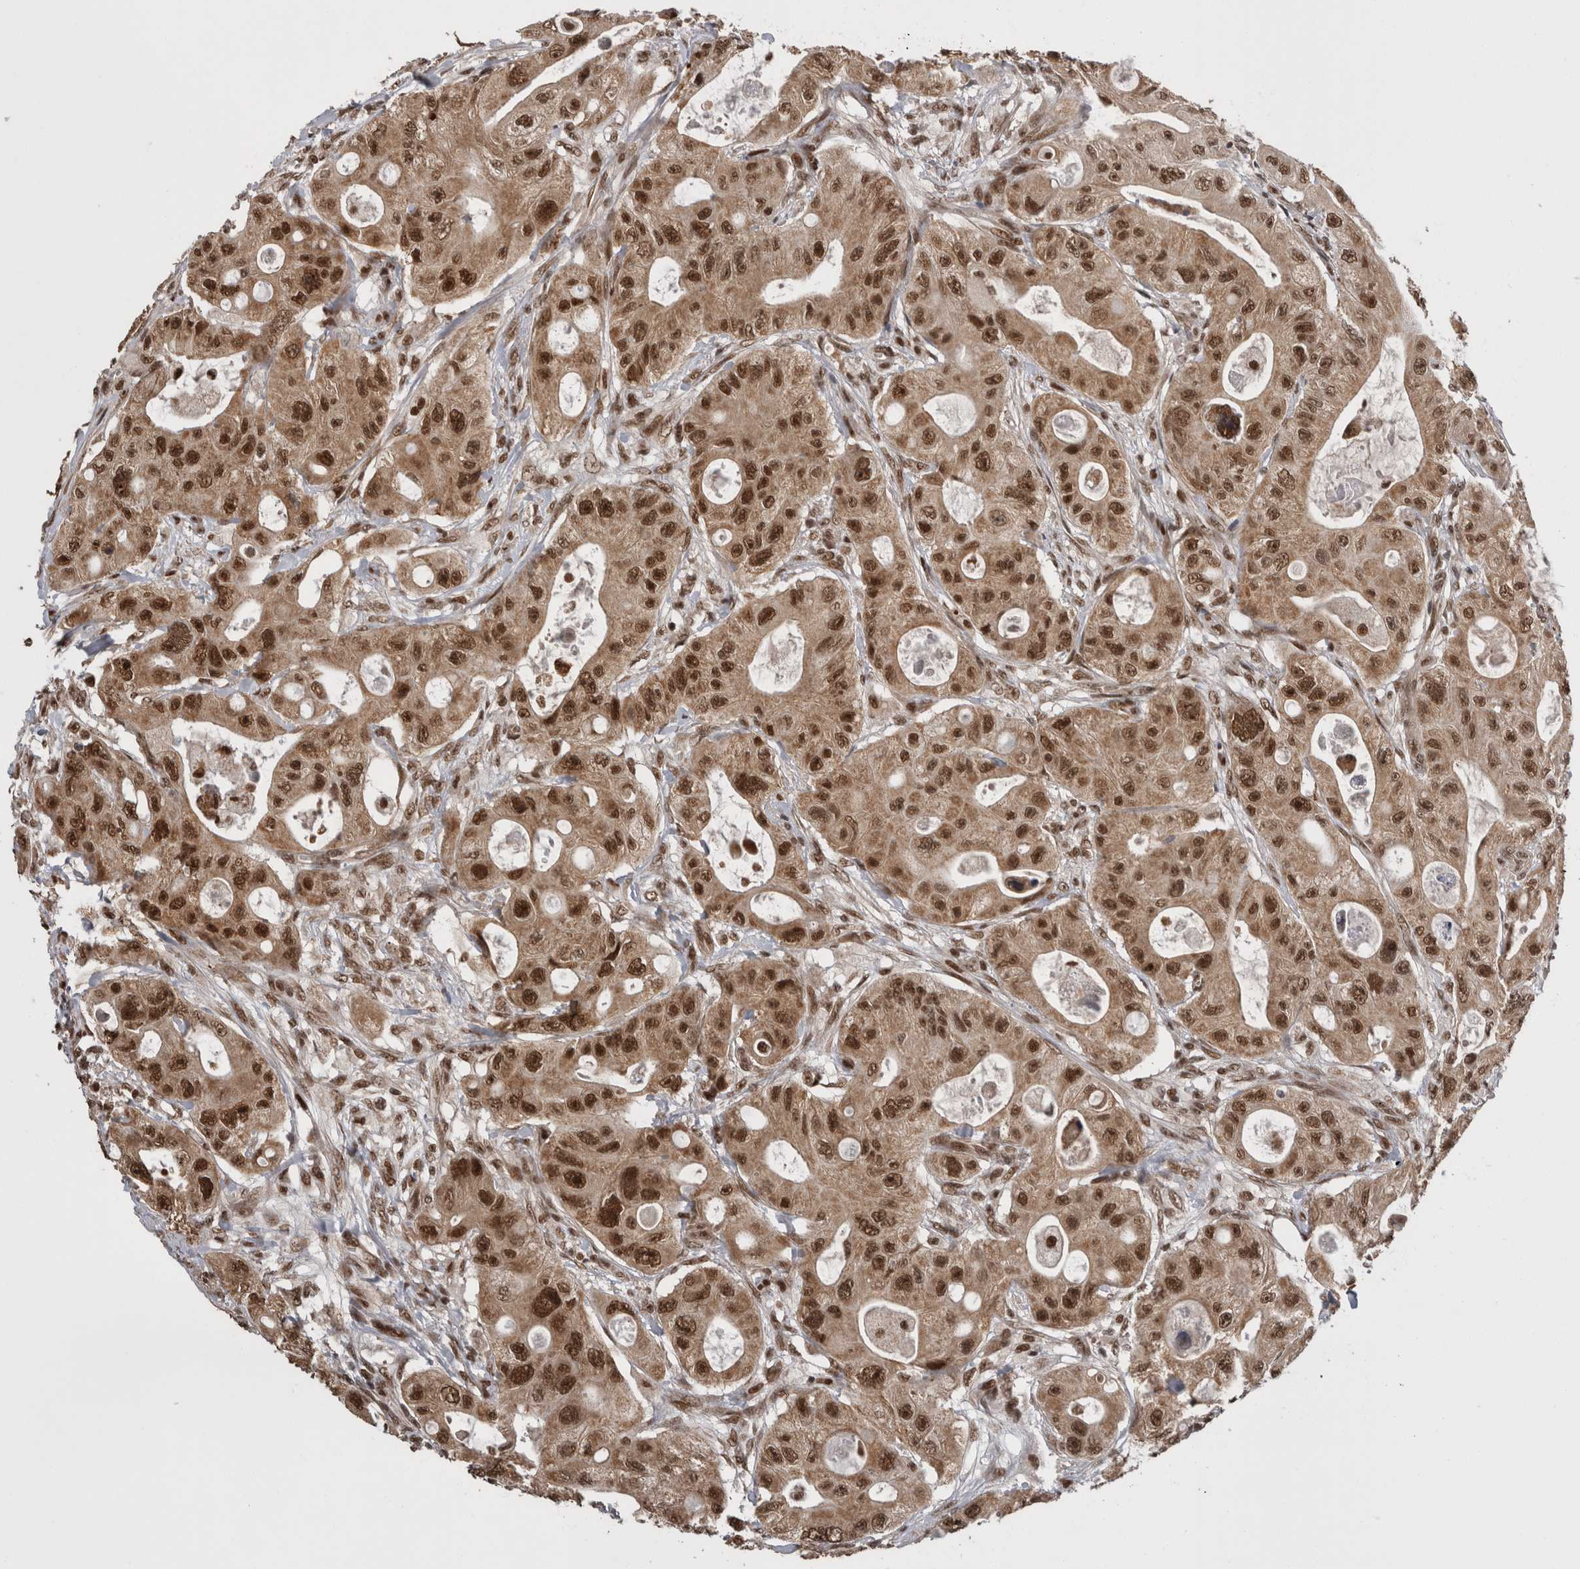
{"staining": {"intensity": "strong", "quantity": ">75%", "location": "nuclear"}, "tissue": "colorectal cancer", "cell_type": "Tumor cells", "image_type": "cancer", "snomed": [{"axis": "morphology", "description": "Adenocarcinoma, NOS"}, {"axis": "topography", "description": "Colon"}], "caption": "Colorectal cancer (adenocarcinoma) stained with DAB (3,3'-diaminobenzidine) immunohistochemistry (IHC) exhibits high levels of strong nuclear staining in approximately >75% of tumor cells.", "gene": "CPSF2", "patient": {"sex": "female", "age": 46}}